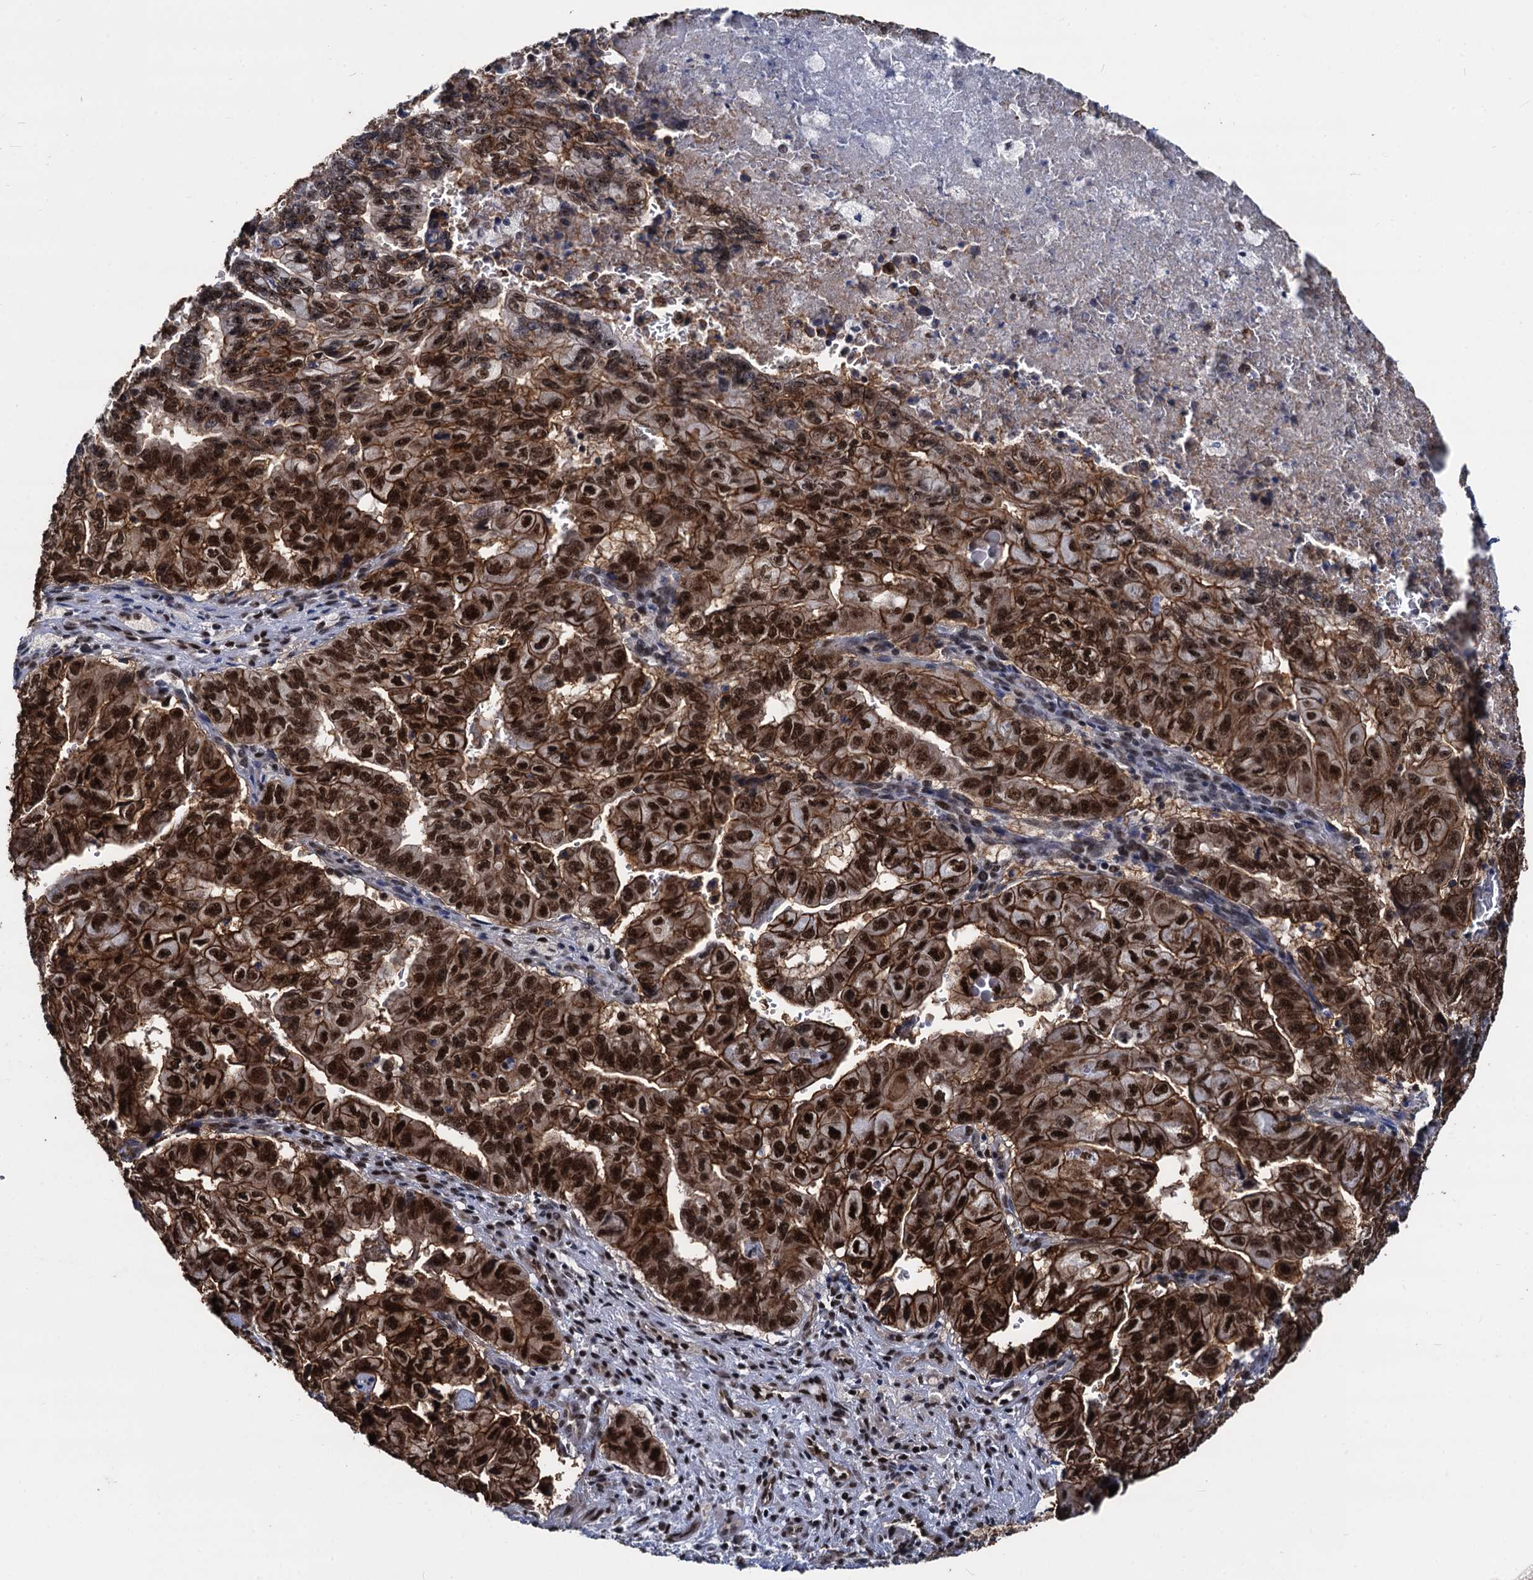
{"staining": {"intensity": "strong", "quantity": ">75%", "location": "cytoplasmic/membranous,nuclear"}, "tissue": "pancreatic cancer", "cell_type": "Tumor cells", "image_type": "cancer", "snomed": [{"axis": "morphology", "description": "Adenocarcinoma, NOS"}, {"axis": "topography", "description": "Pancreas"}], "caption": "Pancreatic adenocarcinoma stained for a protein exhibits strong cytoplasmic/membranous and nuclear positivity in tumor cells. Using DAB (3,3'-diaminobenzidine) (brown) and hematoxylin (blue) stains, captured at high magnification using brightfield microscopy.", "gene": "GALNT11", "patient": {"sex": "male", "age": 51}}